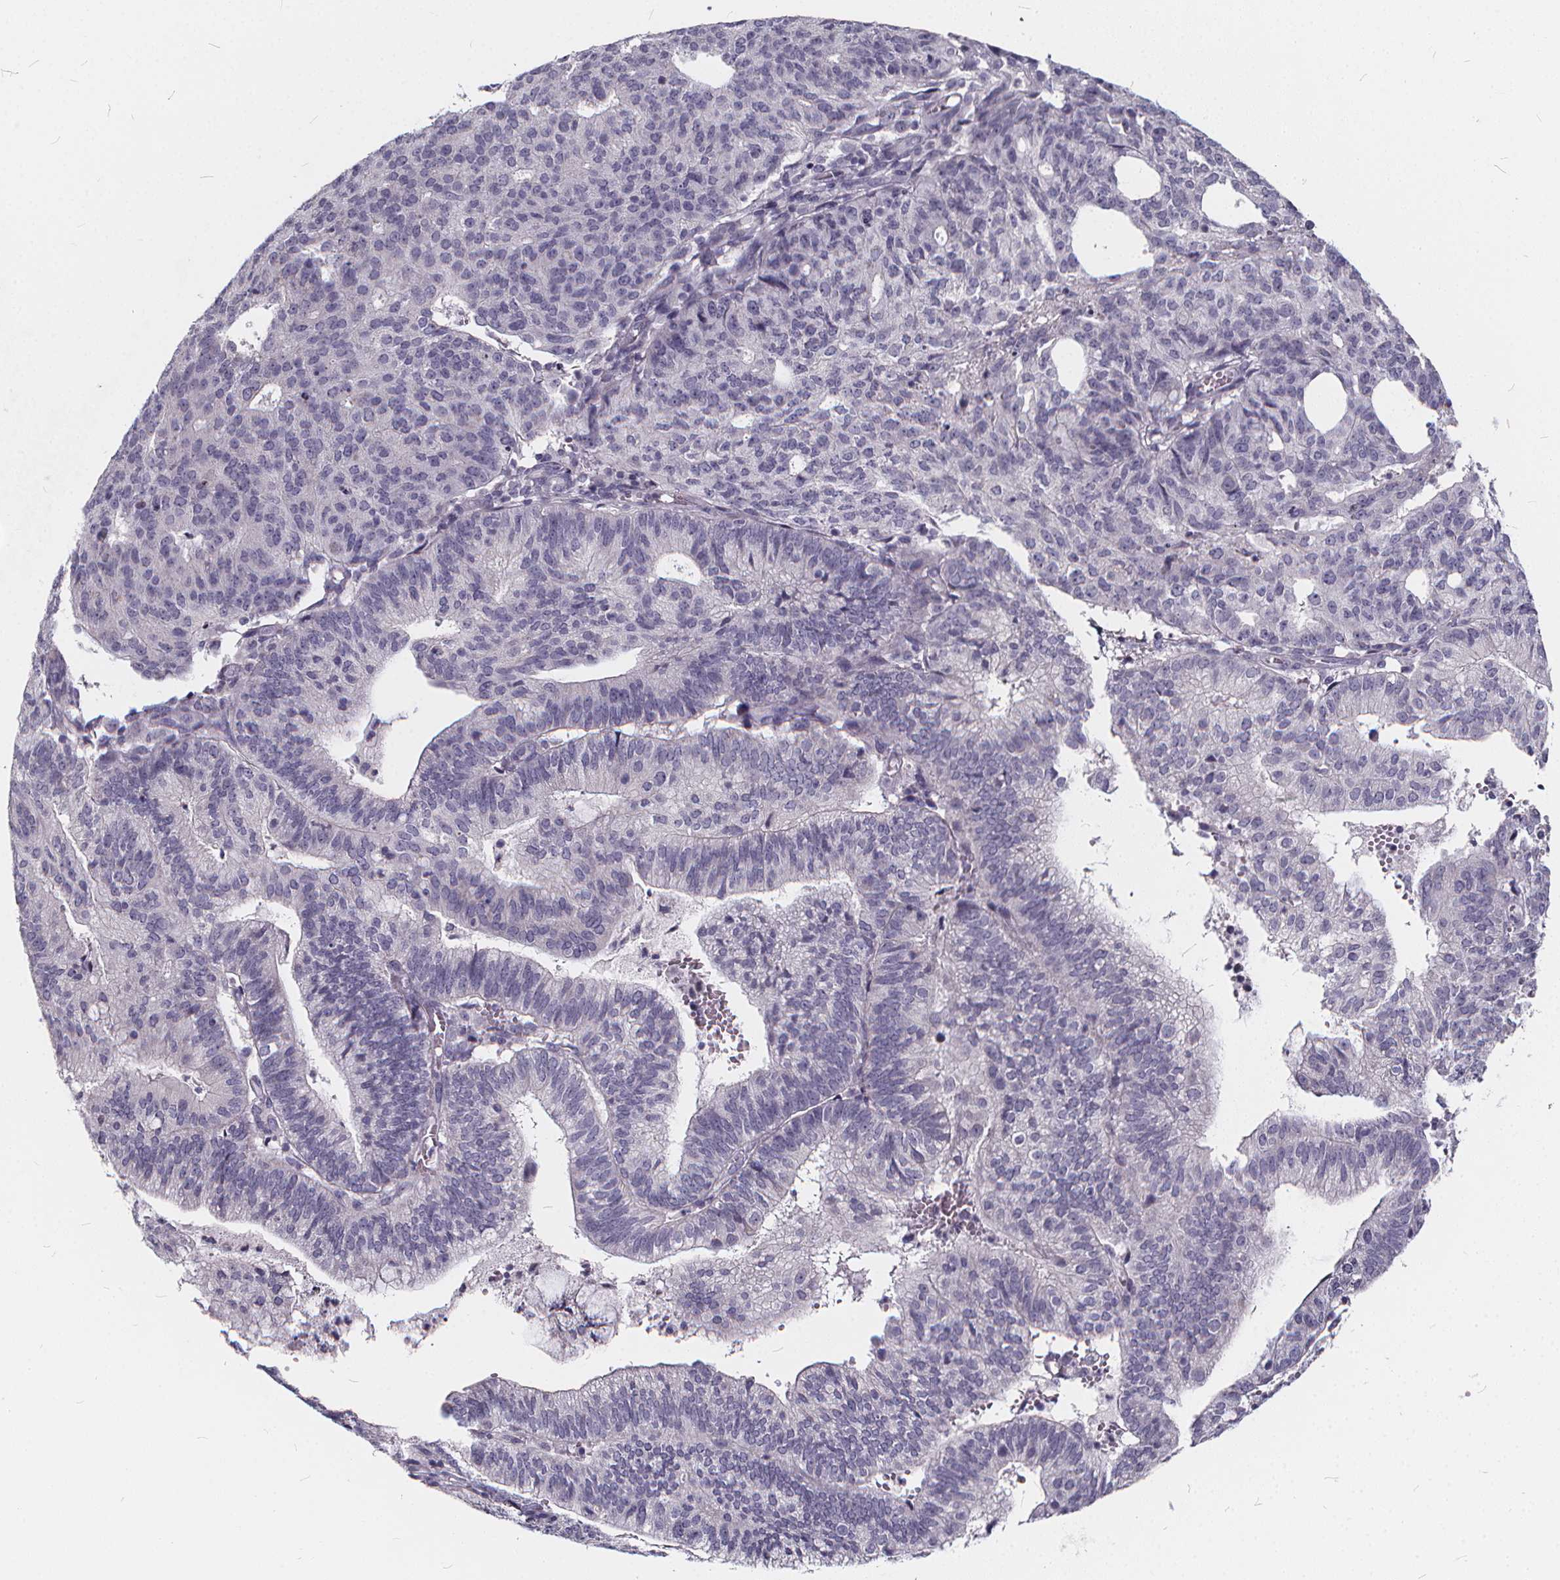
{"staining": {"intensity": "negative", "quantity": "none", "location": "none"}, "tissue": "endometrial cancer", "cell_type": "Tumor cells", "image_type": "cancer", "snomed": [{"axis": "morphology", "description": "Adenocarcinoma, NOS"}, {"axis": "topography", "description": "Endometrium"}], "caption": "An image of human adenocarcinoma (endometrial) is negative for staining in tumor cells.", "gene": "SPEF2", "patient": {"sex": "female", "age": 82}}